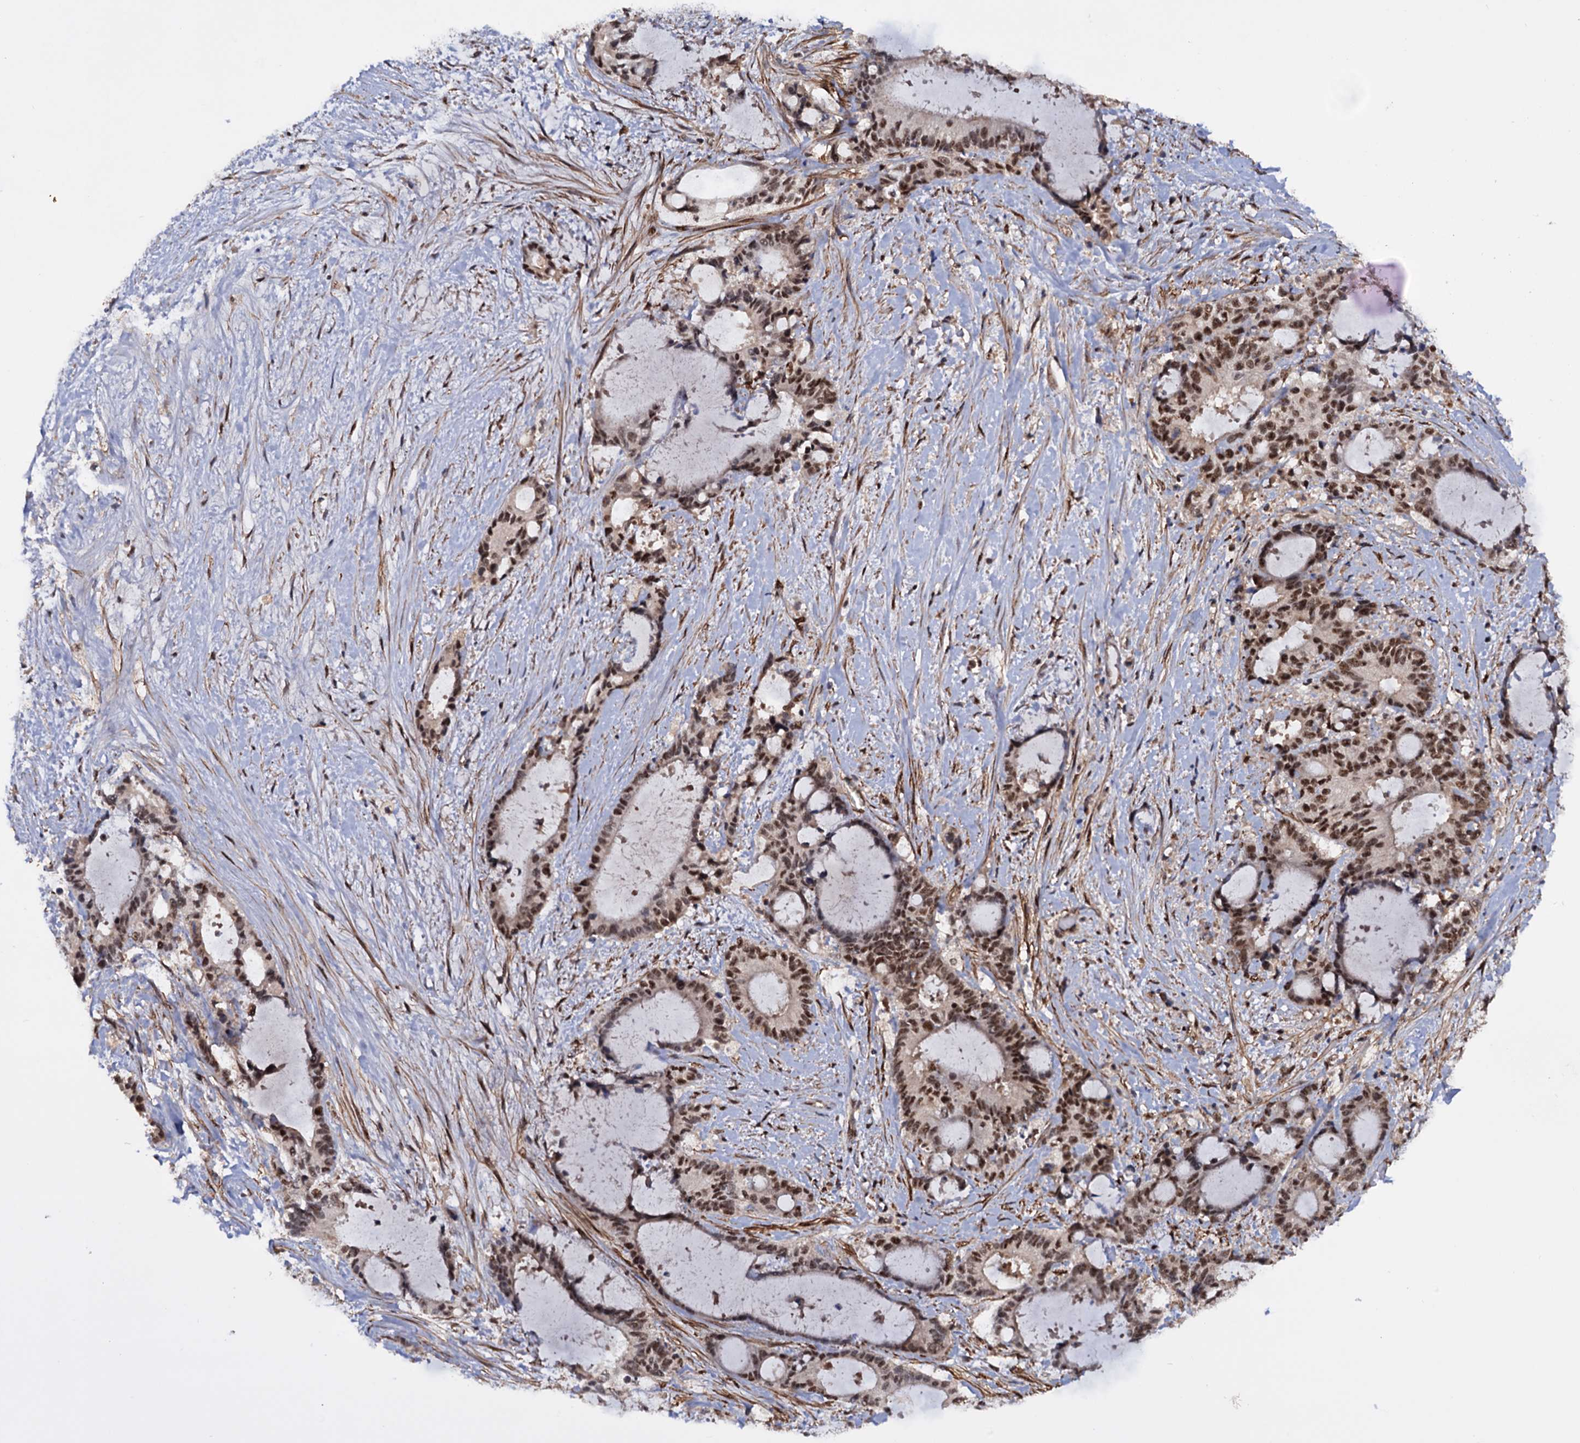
{"staining": {"intensity": "moderate", "quantity": ">75%", "location": "nuclear"}, "tissue": "liver cancer", "cell_type": "Tumor cells", "image_type": "cancer", "snomed": [{"axis": "morphology", "description": "Normal tissue, NOS"}, {"axis": "morphology", "description": "Cholangiocarcinoma"}, {"axis": "topography", "description": "Liver"}, {"axis": "topography", "description": "Peripheral nerve tissue"}], "caption": "A high-resolution photomicrograph shows IHC staining of liver cancer, which demonstrates moderate nuclear positivity in approximately >75% of tumor cells. (Stains: DAB in brown, nuclei in blue, Microscopy: brightfield microscopy at high magnification).", "gene": "TBC1D12", "patient": {"sex": "female", "age": 73}}